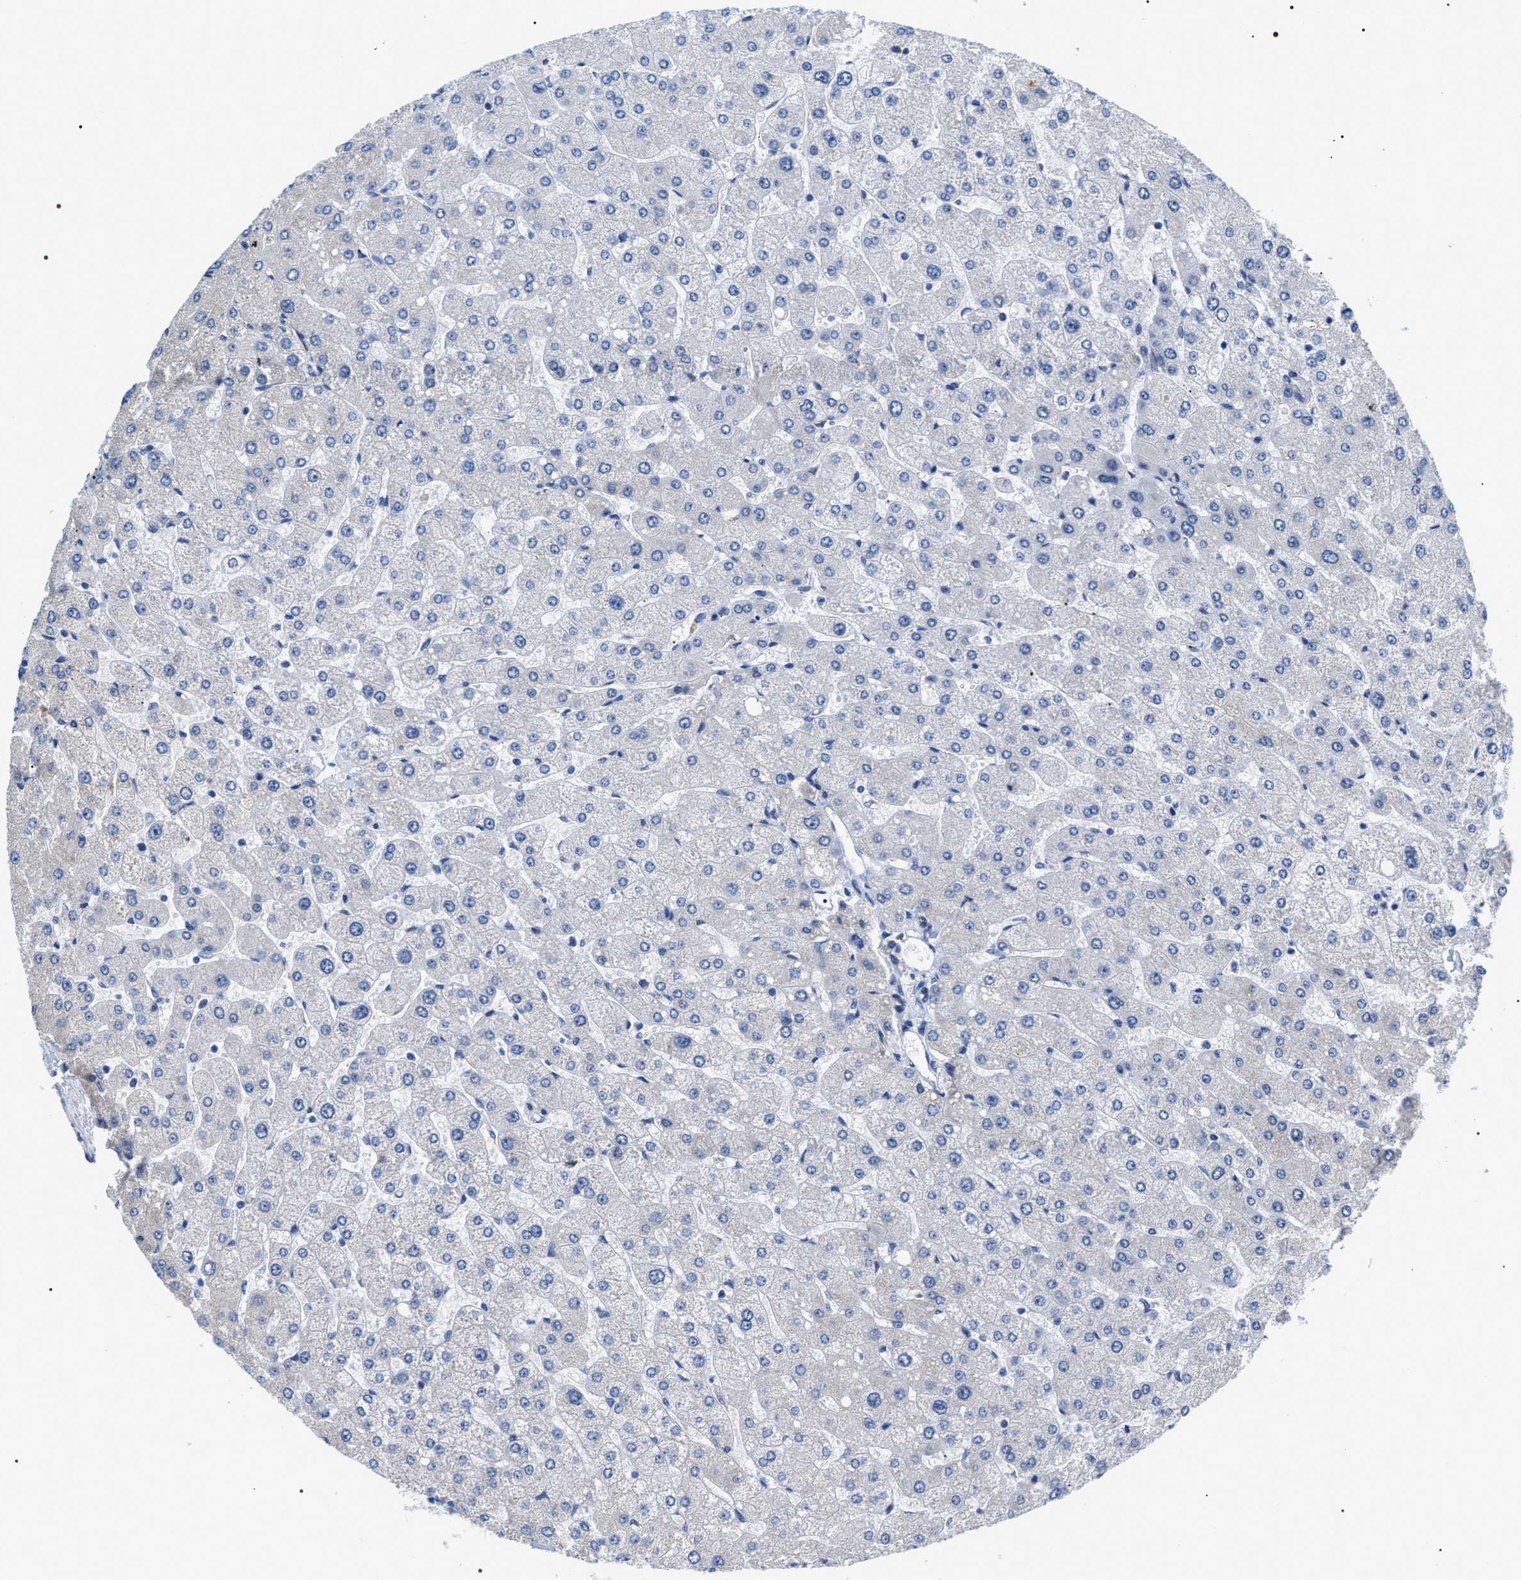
{"staining": {"intensity": "negative", "quantity": "none", "location": "none"}, "tissue": "liver", "cell_type": "Cholangiocytes", "image_type": "normal", "snomed": [{"axis": "morphology", "description": "Normal tissue, NOS"}, {"axis": "topography", "description": "Liver"}], "caption": "This is an immunohistochemistry (IHC) histopathology image of normal liver. There is no expression in cholangiocytes.", "gene": "PKD1L1", "patient": {"sex": "male", "age": 55}}